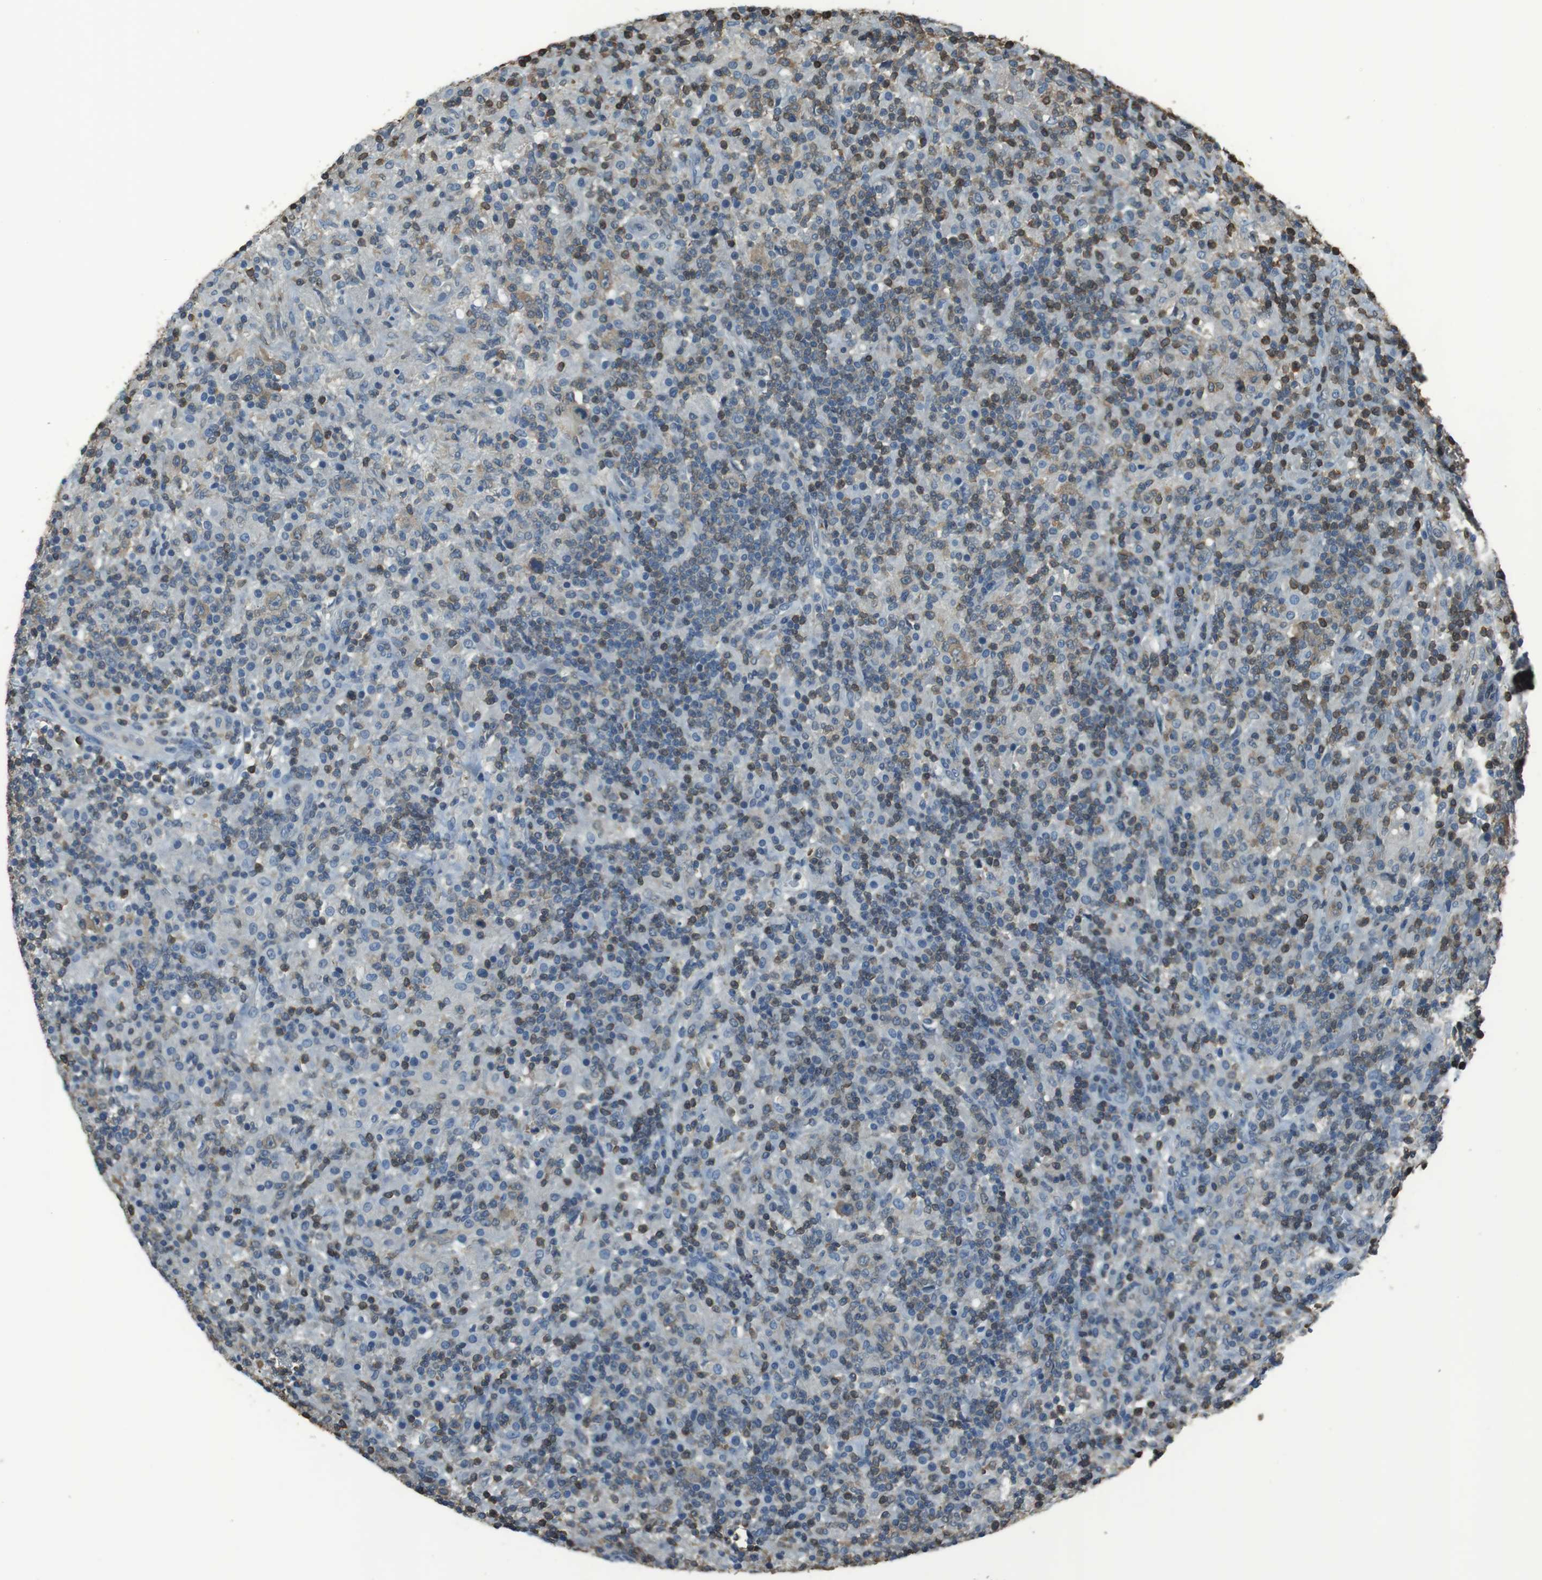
{"staining": {"intensity": "weak", "quantity": "25%-75%", "location": "cytoplasmic/membranous"}, "tissue": "lymphoma", "cell_type": "Tumor cells", "image_type": "cancer", "snomed": [{"axis": "morphology", "description": "Hodgkin's disease, NOS"}, {"axis": "topography", "description": "Lymph node"}], "caption": "A high-resolution micrograph shows immunohistochemistry (IHC) staining of Hodgkin's disease, which shows weak cytoplasmic/membranous positivity in approximately 25%-75% of tumor cells. Using DAB (3,3'-diaminobenzidine) (brown) and hematoxylin (blue) stains, captured at high magnification using brightfield microscopy.", "gene": "TWSG1", "patient": {"sex": "male", "age": 70}}